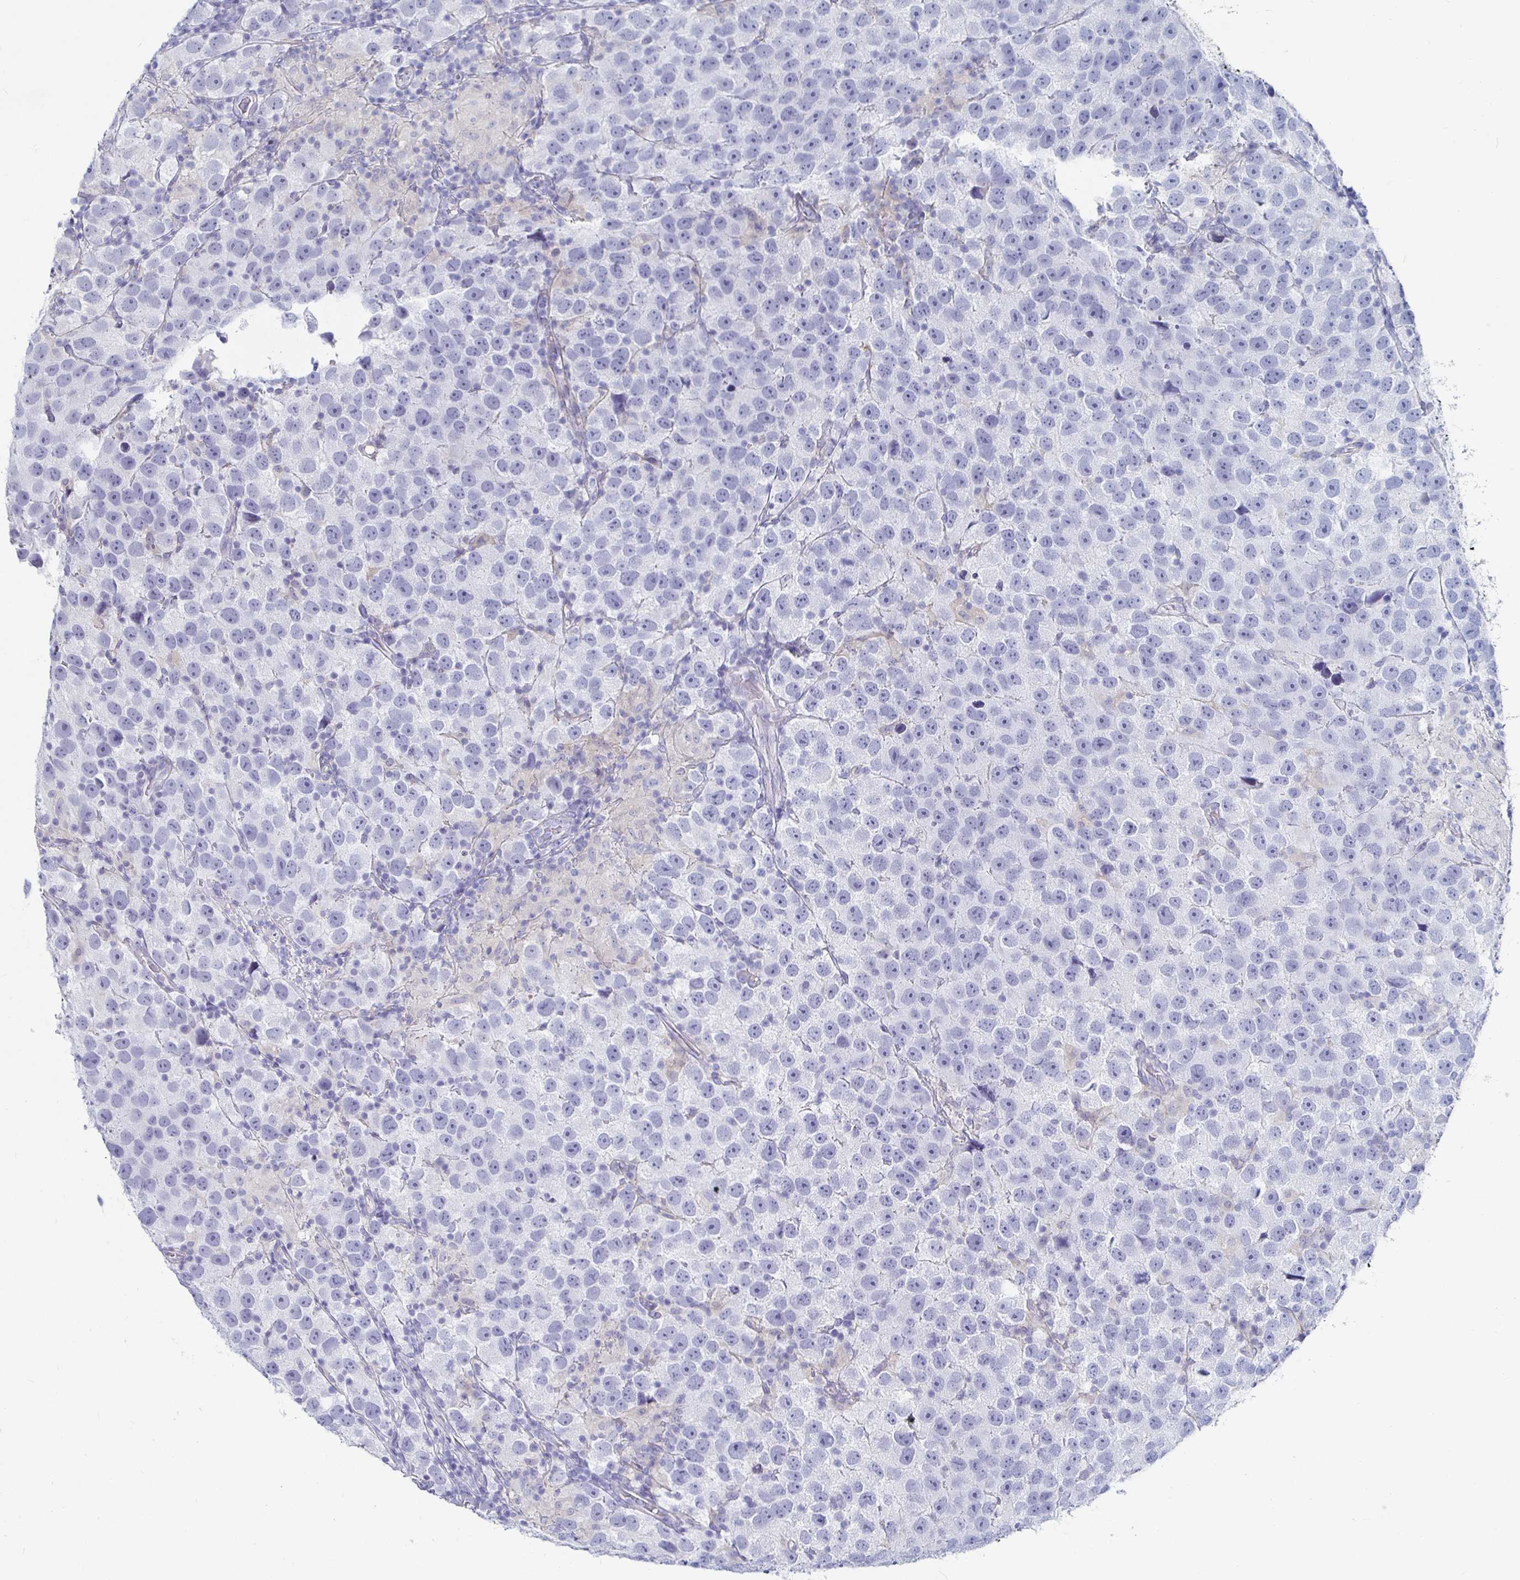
{"staining": {"intensity": "negative", "quantity": "none", "location": "none"}, "tissue": "testis cancer", "cell_type": "Tumor cells", "image_type": "cancer", "snomed": [{"axis": "morphology", "description": "Seminoma, NOS"}, {"axis": "topography", "description": "Testis"}], "caption": "A high-resolution image shows IHC staining of testis cancer (seminoma), which demonstrates no significant staining in tumor cells.", "gene": "CA9", "patient": {"sex": "male", "age": 26}}